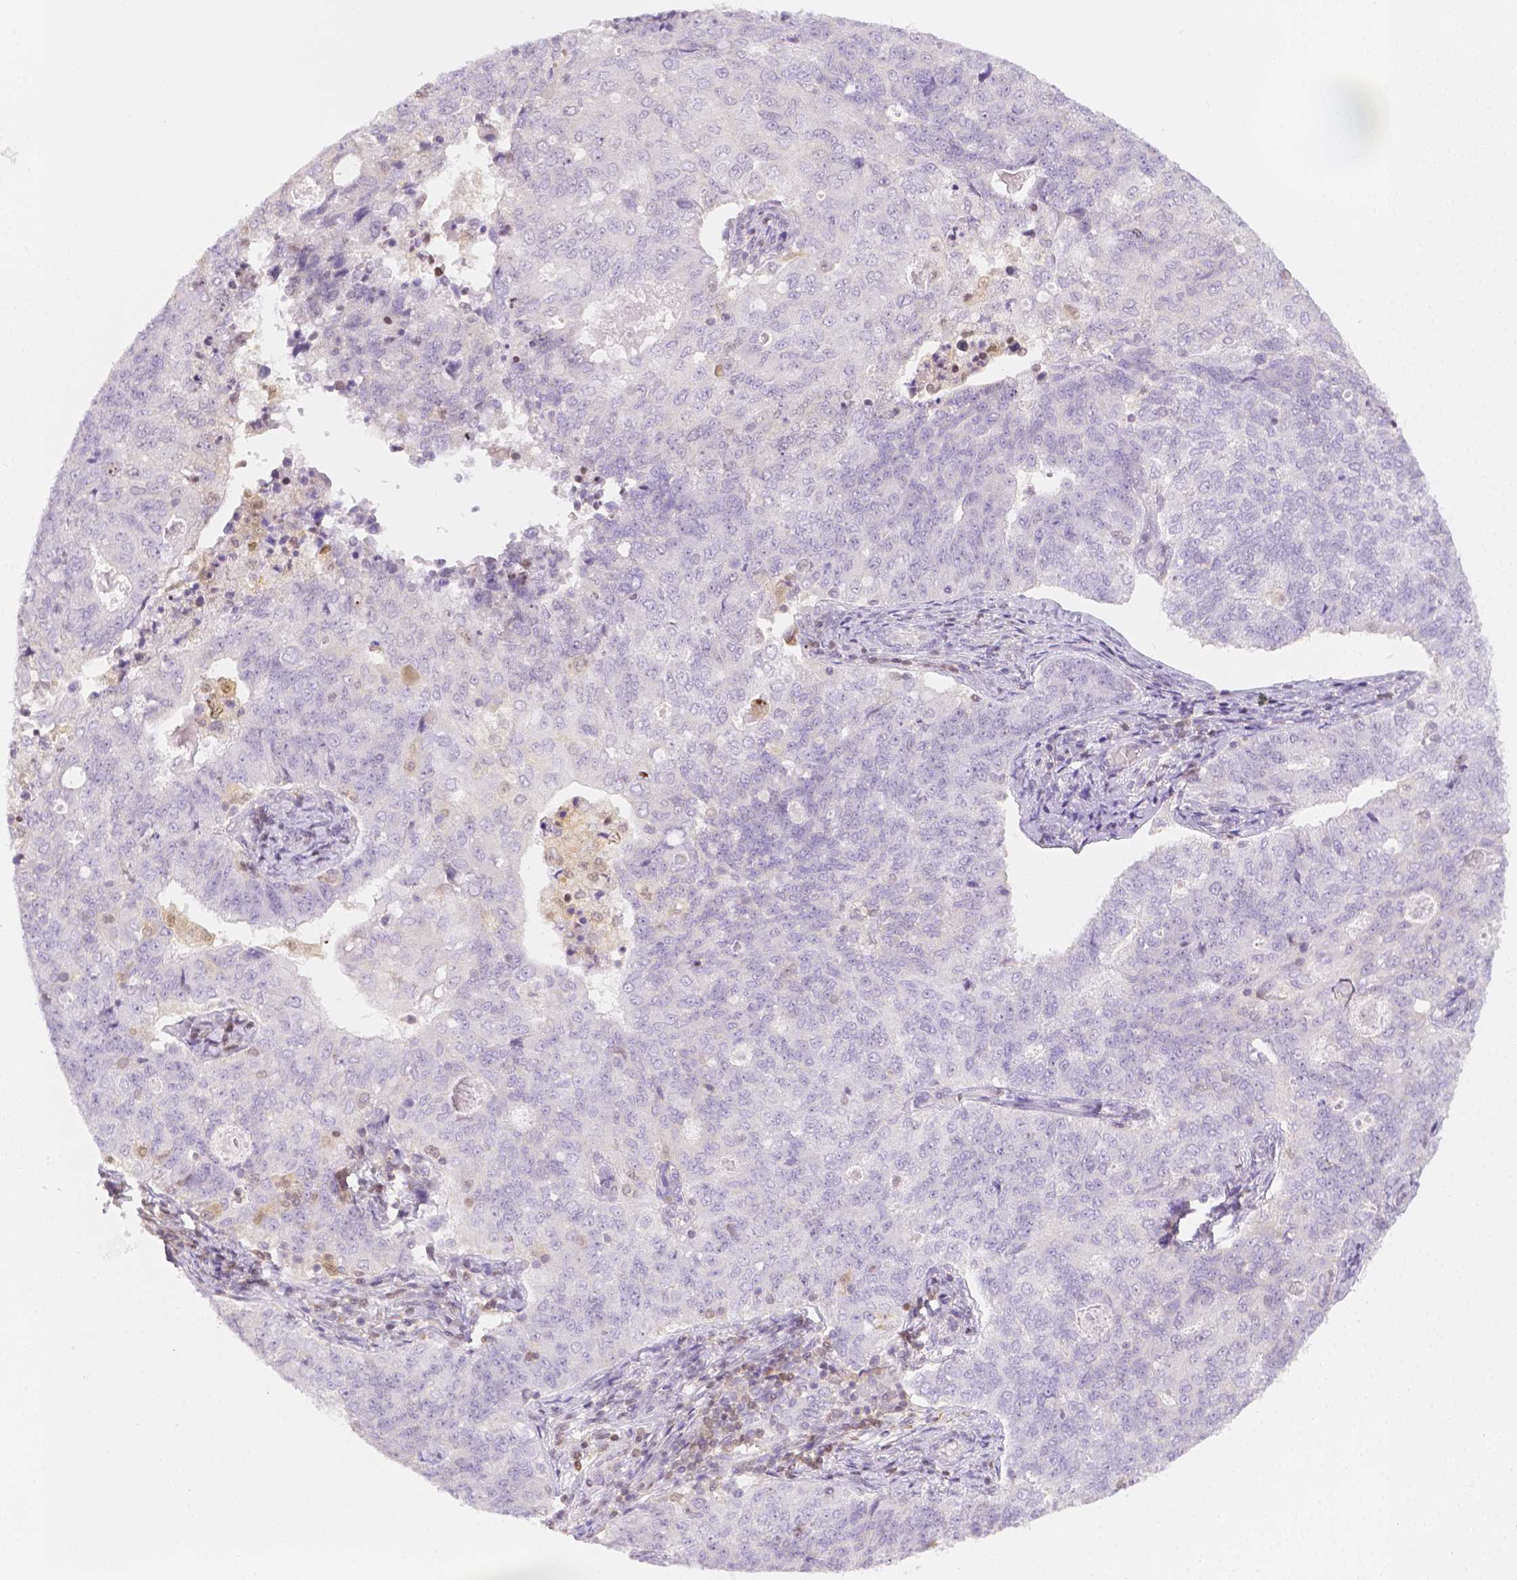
{"staining": {"intensity": "negative", "quantity": "none", "location": "none"}, "tissue": "endometrial cancer", "cell_type": "Tumor cells", "image_type": "cancer", "snomed": [{"axis": "morphology", "description": "Adenocarcinoma, NOS"}, {"axis": "topography", "description": "Endometrium"}], "caption": "This micrograph is of adenocarcinoma (endometrial) stained with IHC to label a protein in brown with the nuclei are counter-stained blue. There is no positivity in tumor cells.", "gene": "SGTB", "patient": {"sex": "female", "age": 43}}